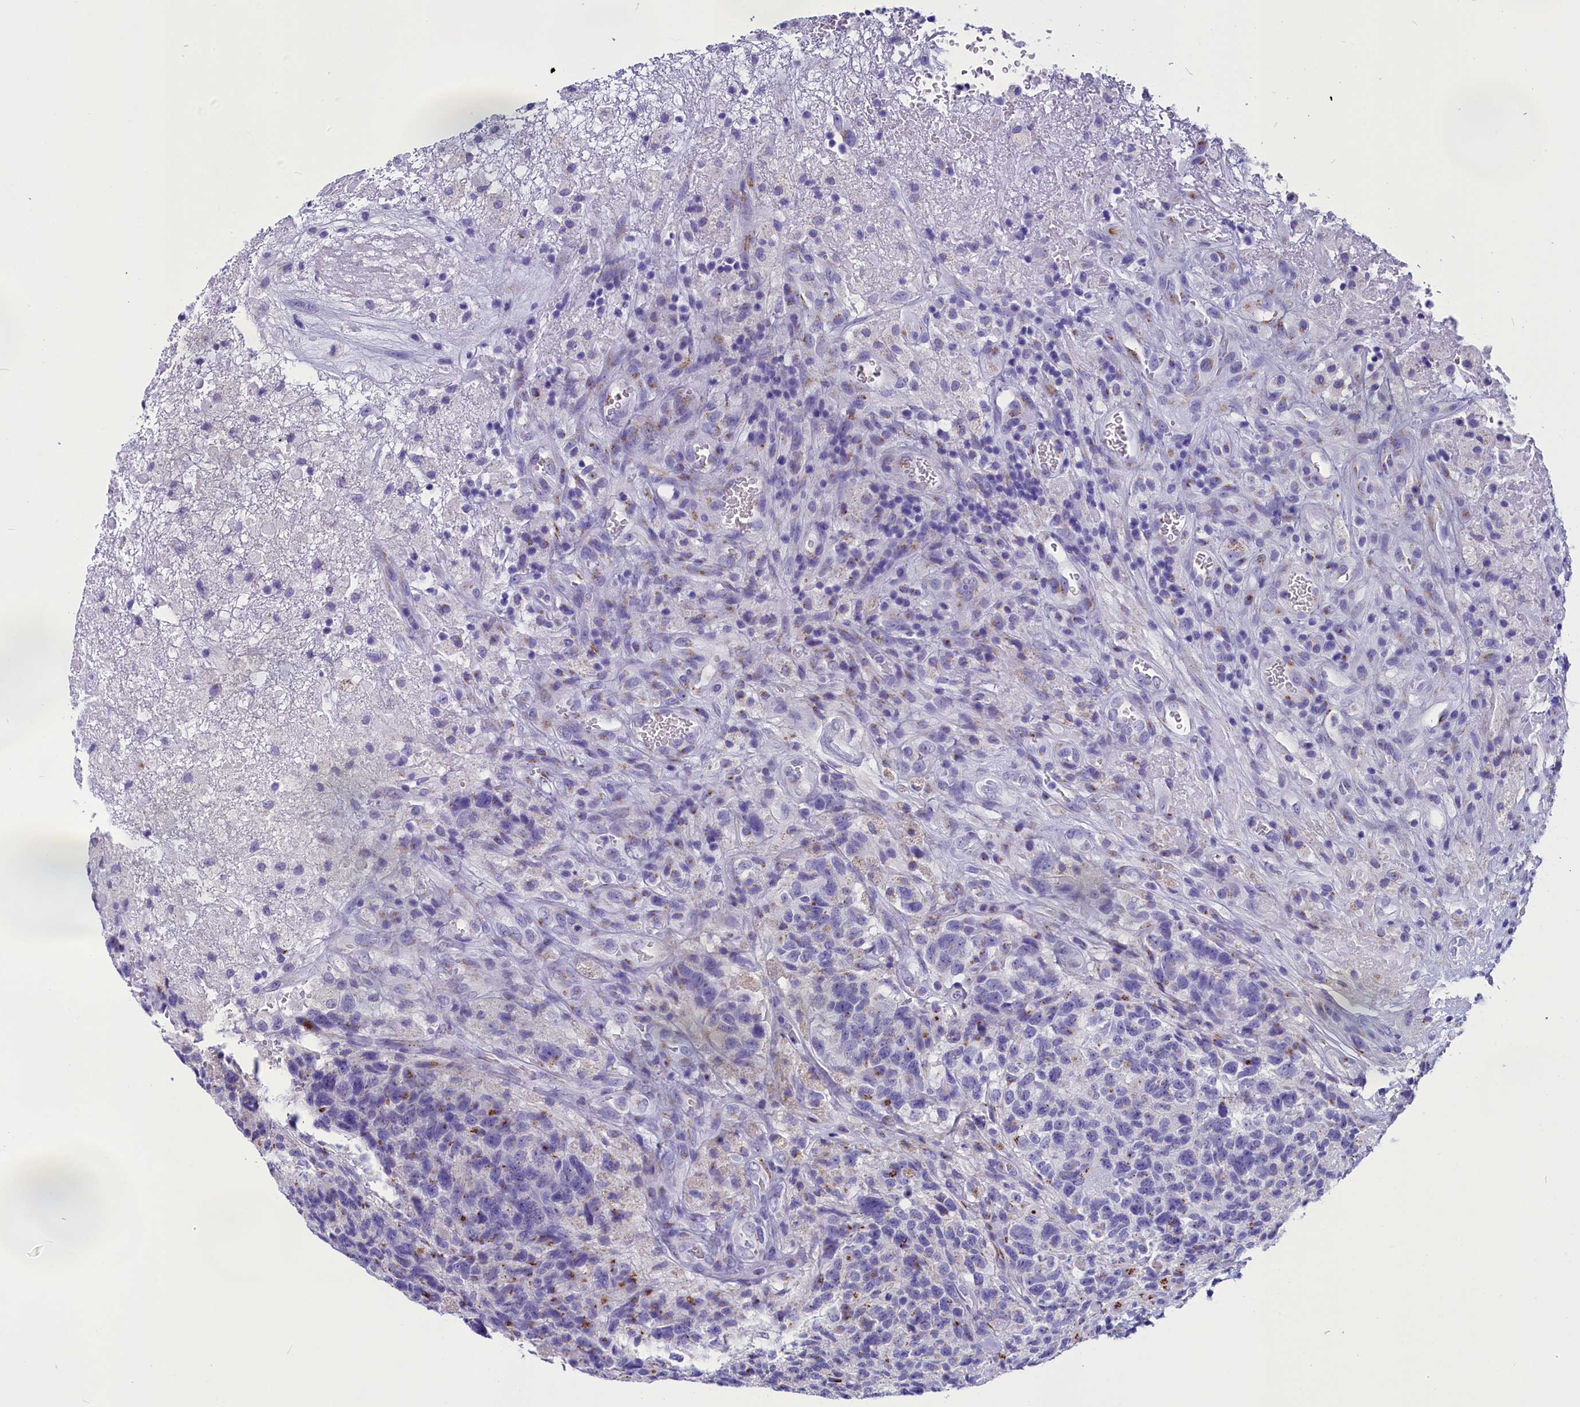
{"staining": {"intensity": "moderate", "quantity": "<25%", "location": "cytoplasmic/membranous"}, "tissue": "glioma", "cell_type": "Tumor cells", "image_type": "cancer", "snomed": [{"axis": "morphology", "description": "Glioma, malignant, High grade"}, {"axis": "topography", "description": "Brain"}], "caption": "A low amount of moderate cytoplasmic/membranous expression is identified in about <25% of tumor cells in glioma tissue.", "gene": "AP3B2", "patient": {"sex": "male", "age": 69}}